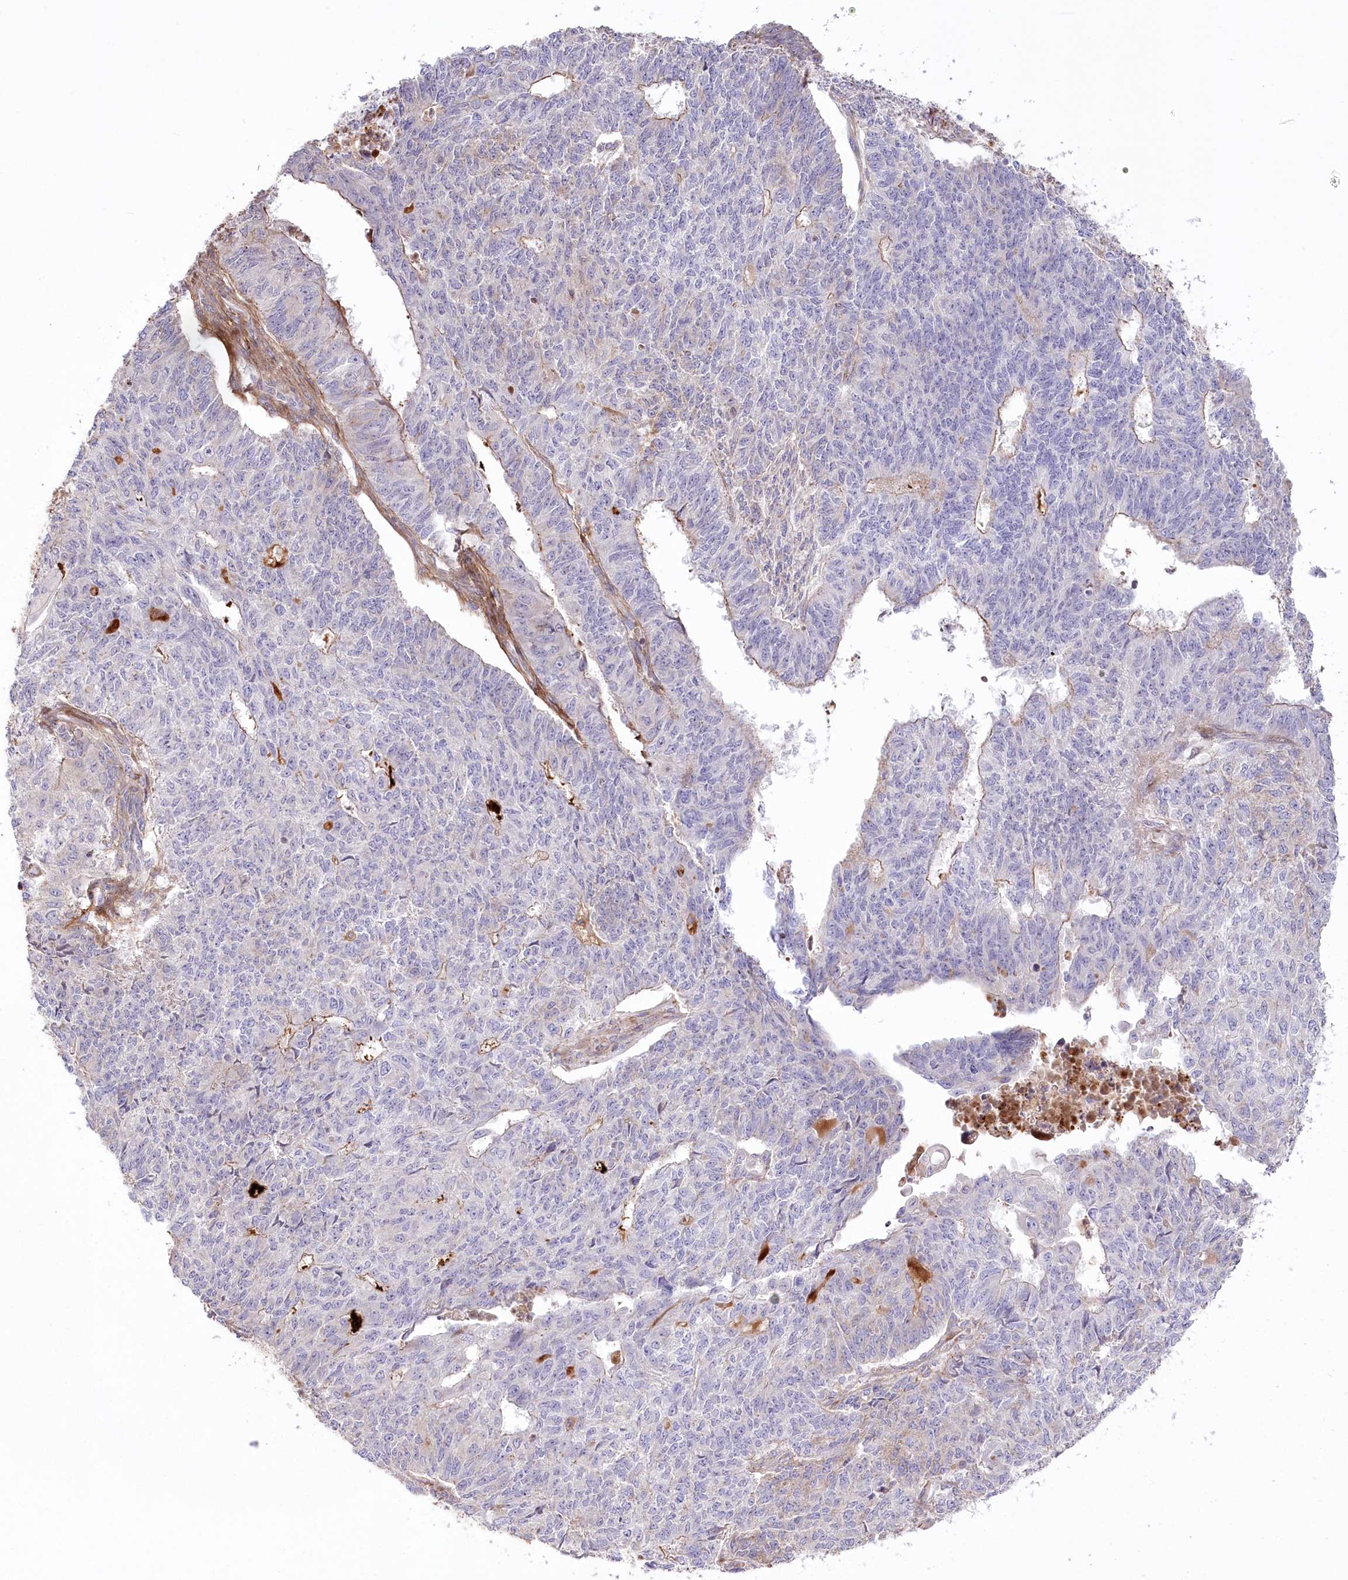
{"staining": {"intensity": "weak", "quantity": "<25%", "location": "cytoplasmic/membranous"}, "tissue": "endometrial cancer", "cell_type": "Tumor cells", "image_type": "cancer", "snomed": [{"axis": "morphology", "description": "Adenocarcinoma, NOS"}, {"axis": "topography", "description": "Endometrium"}], "caption": "The immunohistochemistry (IHC) histopathology image has no significant positivity in tumor cells of endometrial cancer tissue.", "gene": "RNF24", "patient": {"sex": "female", "age": 32}}